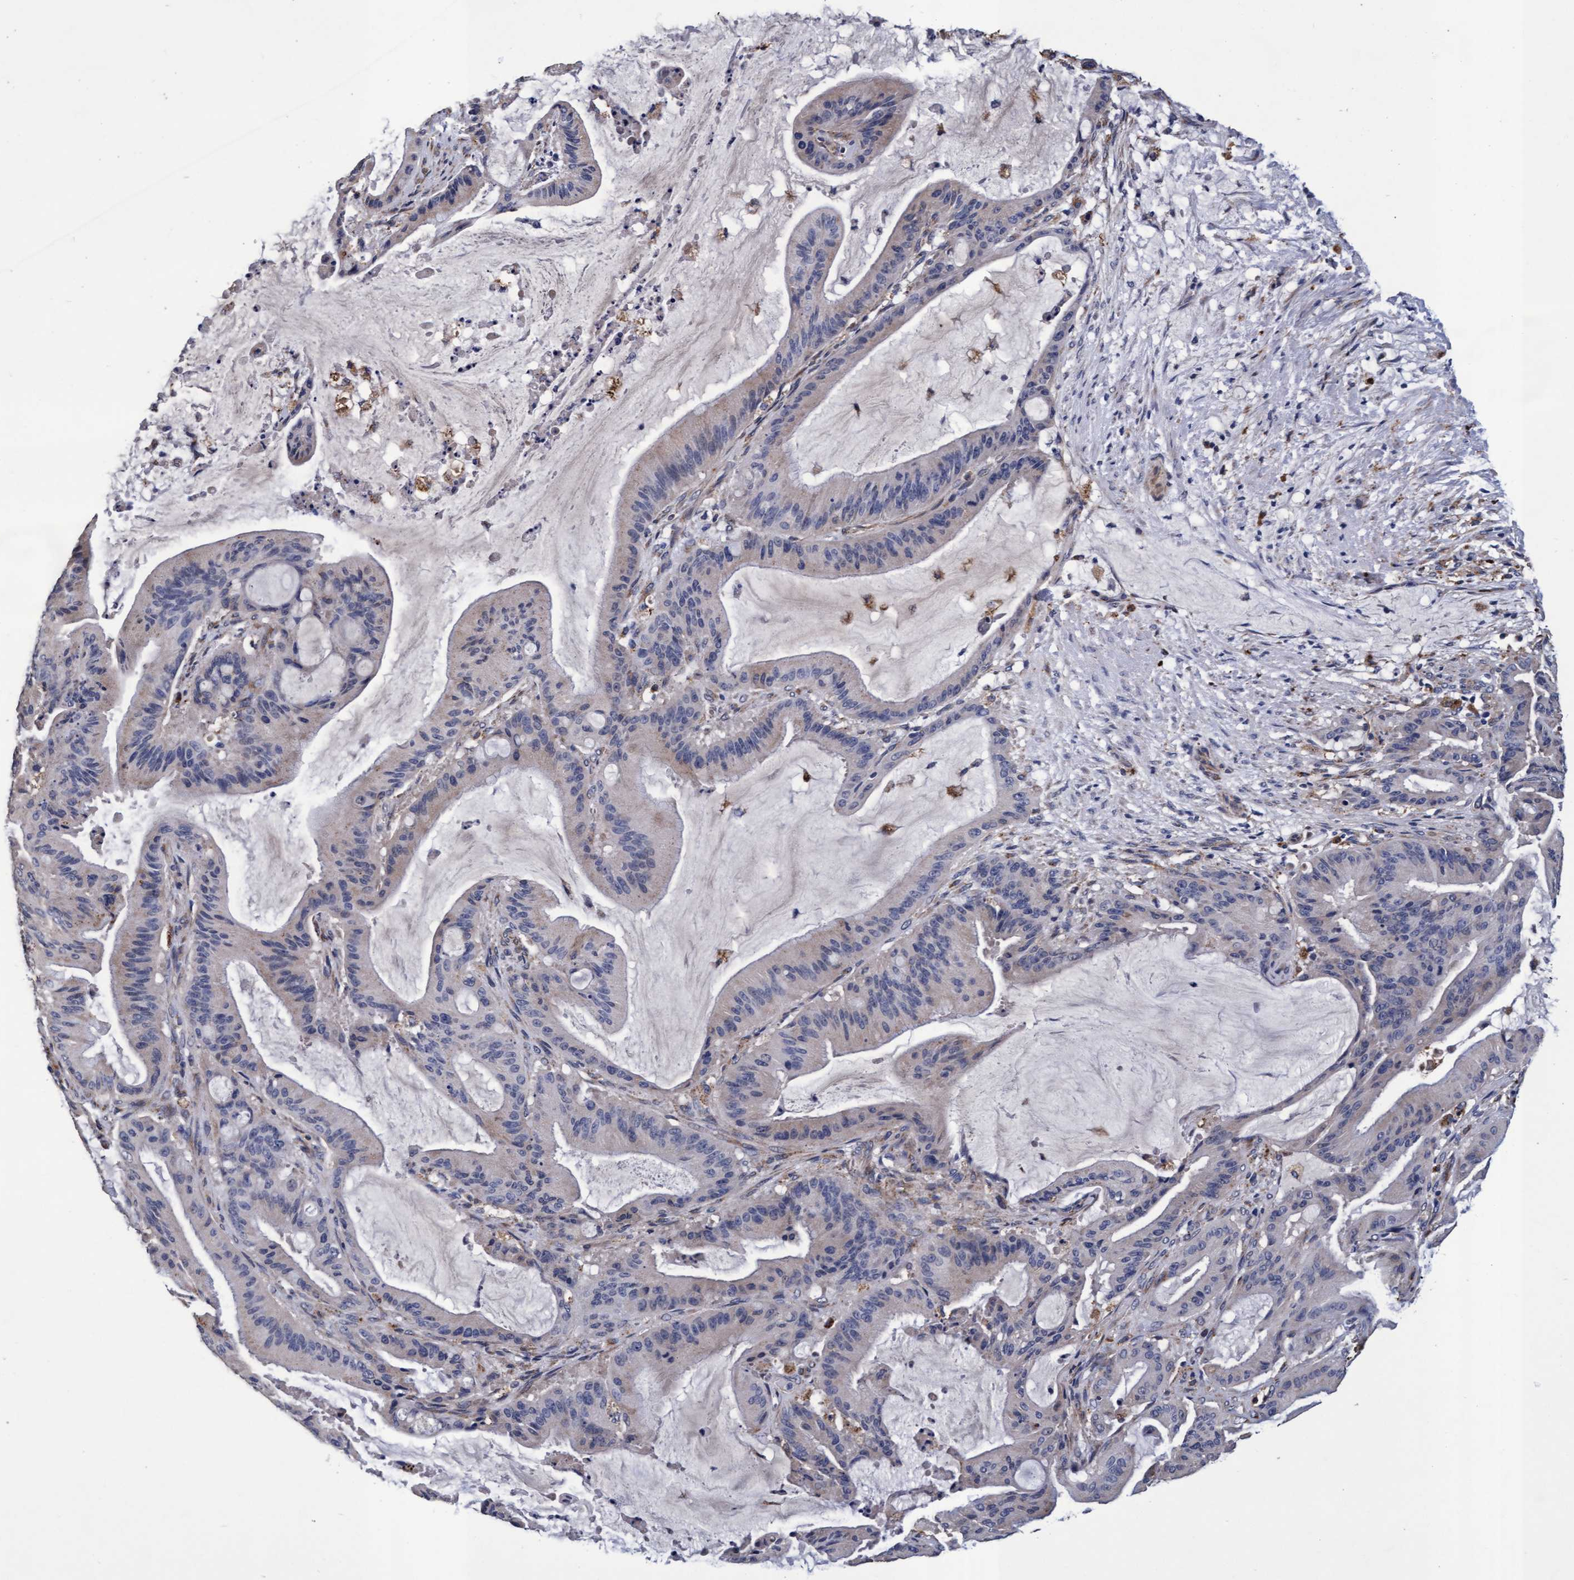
{"staining": {"intensity": "negative", "quantity": "none", "location": "none"}, "tissue": "liver cancer", "cell_type": "Tumor cells", "image_type": "cancer", "snomed": [{"axis": "morphology", "description": "Normal tissue, NOS"}, {"axis": "morphology", "description": "Cholangiocarcinoma"}, {"axis": "topography", "description": "Liver"}, {"axis": "topography", "description": "Peripheral nerve tissue"}], "caption": "Immunohistochemical staining of human cholangiocarcinoma (liver) reveals no significant expression in tumor cells. Brightfield microscopy of immunohistochemistry (IHC) stained with DAB (brown) and hematoxylin (blue), captured at high magnification.", "gene": "CPQ", "patient": {"sex": "female", "age": 73}}